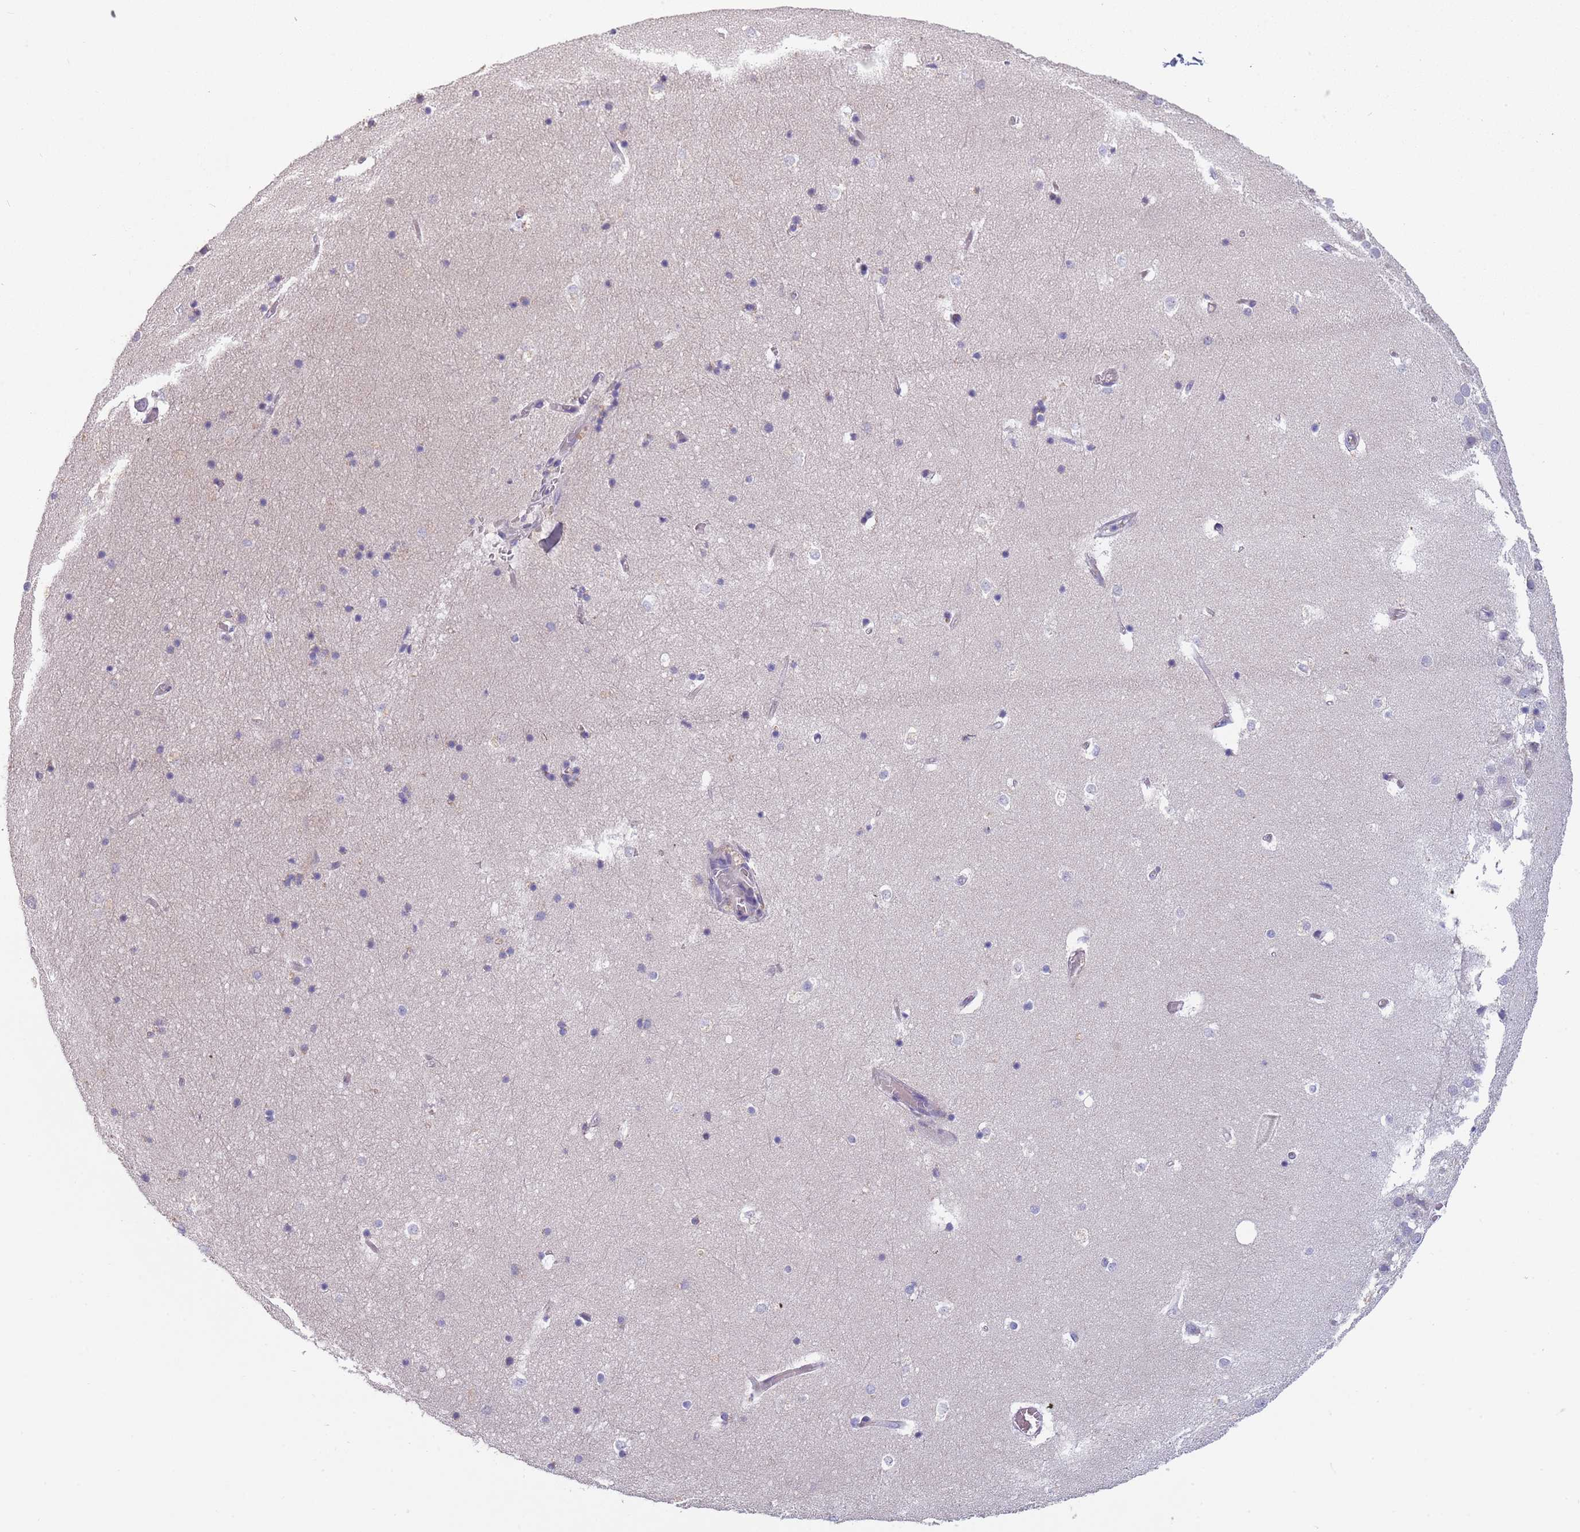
{"staining": {"intensity": "negative", "quantity": "none", "location": "none"}, "tissue": "hippocampus", "cell_type": "Glial cells", "image_type": "normal", "snomed": [{"axis": "morphology", "description": "Normal tissue, NOS"}, {"axis": "topography", "description": "Hippocampus"}], "caption": "Immunohistochemical staining of unremarkable hippocampus reveals no significant staining in glial cells. (DAB (3,3'-diaminobenzidine) immunohistochemistry (IHC) visualized using brightfield microscopy, high magnification).", "gene": "MAN1C1", "patient": {"sex": "female", "age": 52}}